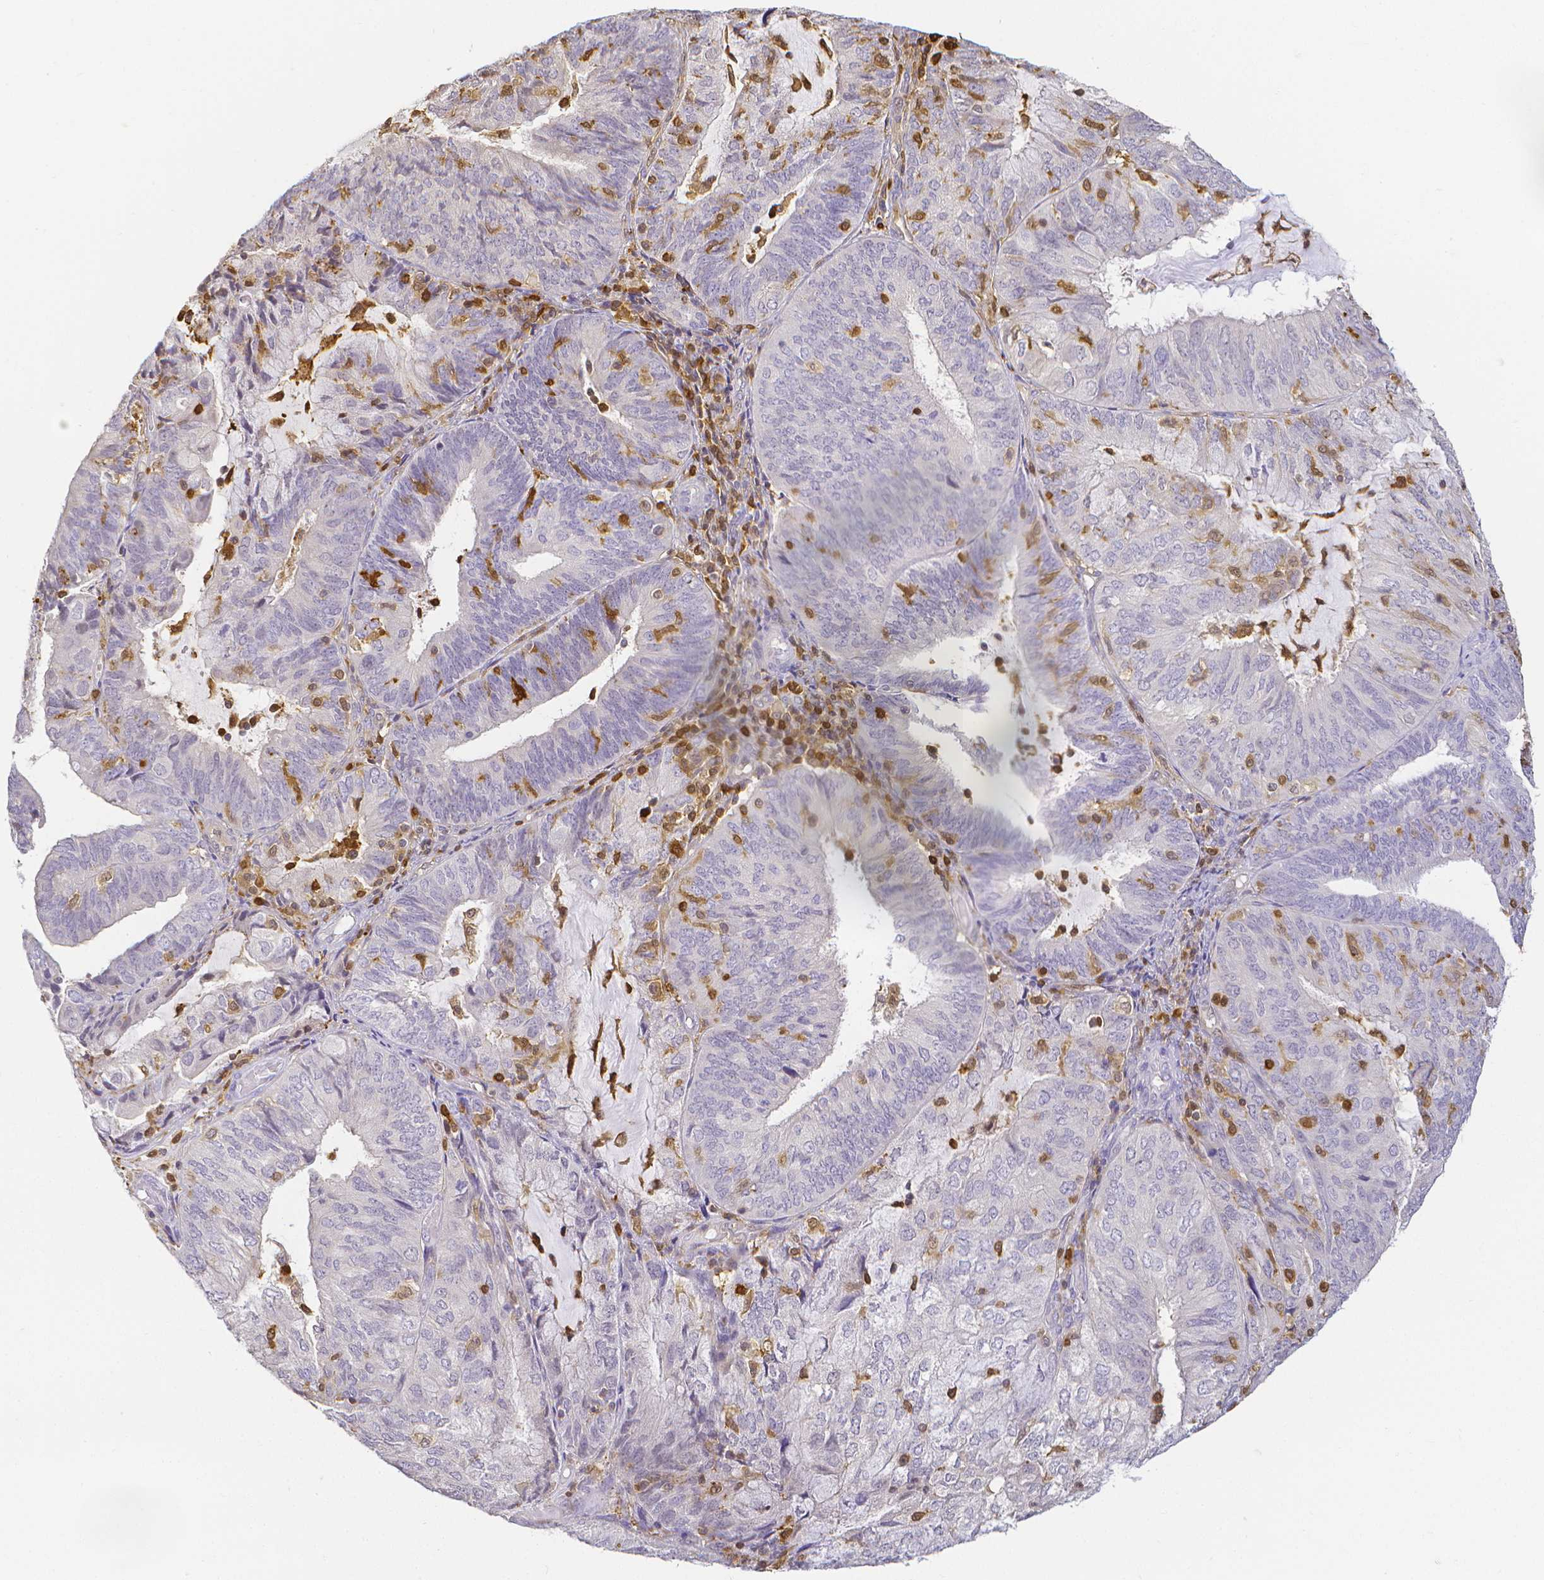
{"staining": {"intensity": "negative", "quantity": "none", "location": "none"}, "tissue": "endometrial cancer", "cell_type": "Tumor cells", "image_type": "cancer", "snomed": [{"axis": "morphology", "description": "Adenocarcinoma, NOS"}, {"axis": "topography", "description": "Endometrium"}], "caption": "Immunohistochemistry of human endometrial cancer exhibits no positivity in tumor cells. (Stains: DAB (3,3'-diaminobenzidine) IHC with hematoxylin counter stain, Microscopy: brightfield microscopy at high magnification).", "gene": "COTL1", "patient": {"sex": "female", "age": 81}}